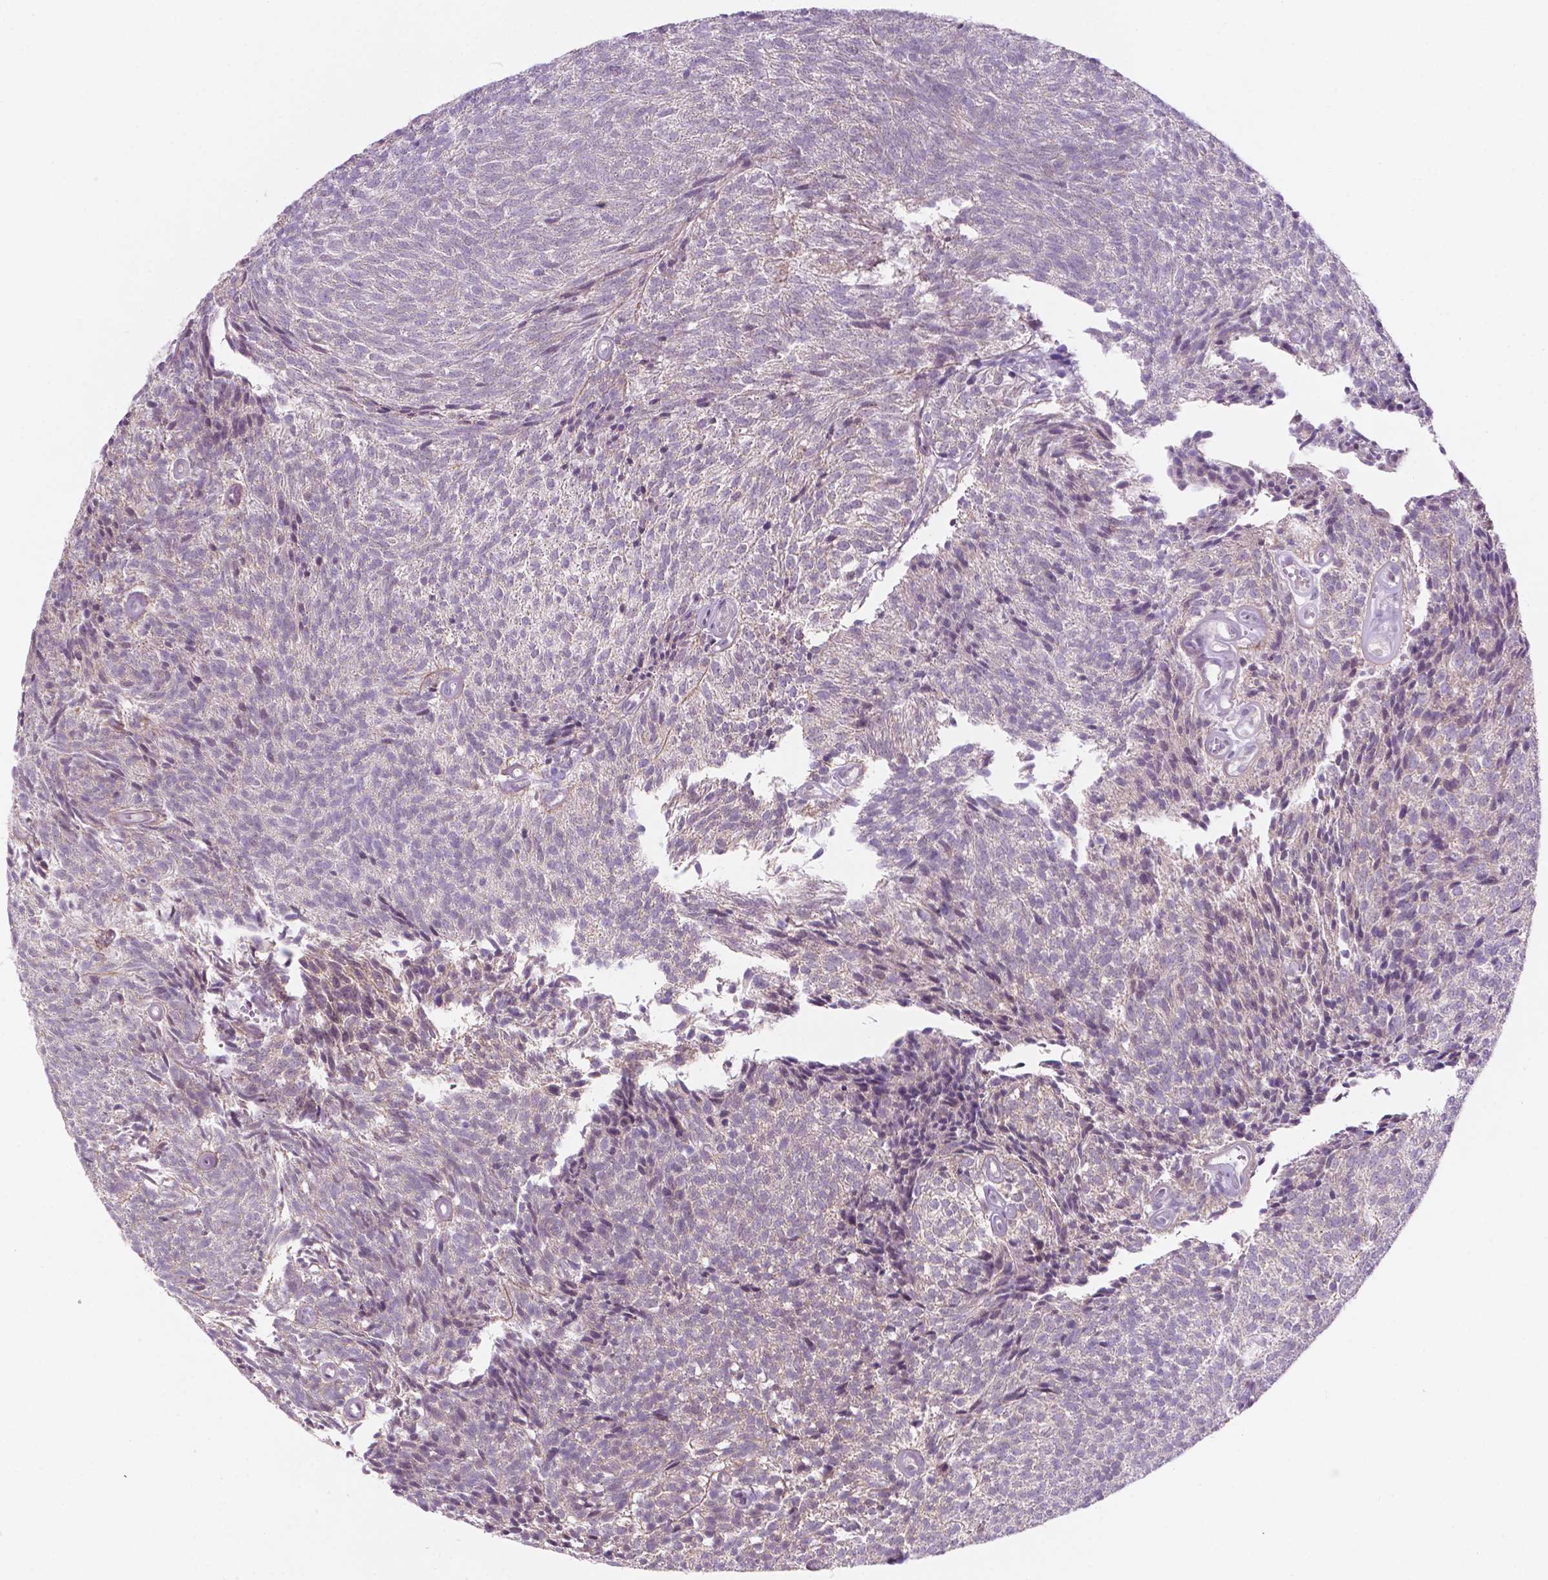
{"staining": {"intensity": "negative", "quantity": "none", "location": "none"}, "tissue": "urothelial cancer", "cell_type": "Tumor cells", "image_type": "cancer", "snomed": [{"axis": "morphology", "description": "Urothelial carcinoma, Low grade"}, {"axis": "topography", "description": "Urinary bladder"}], "caption": "Tumor cells show no significant protein expression in low-grade urothelial carcinoma.", "gene": "FAM50B", "patient": {"sex": "male", "age": 77}}